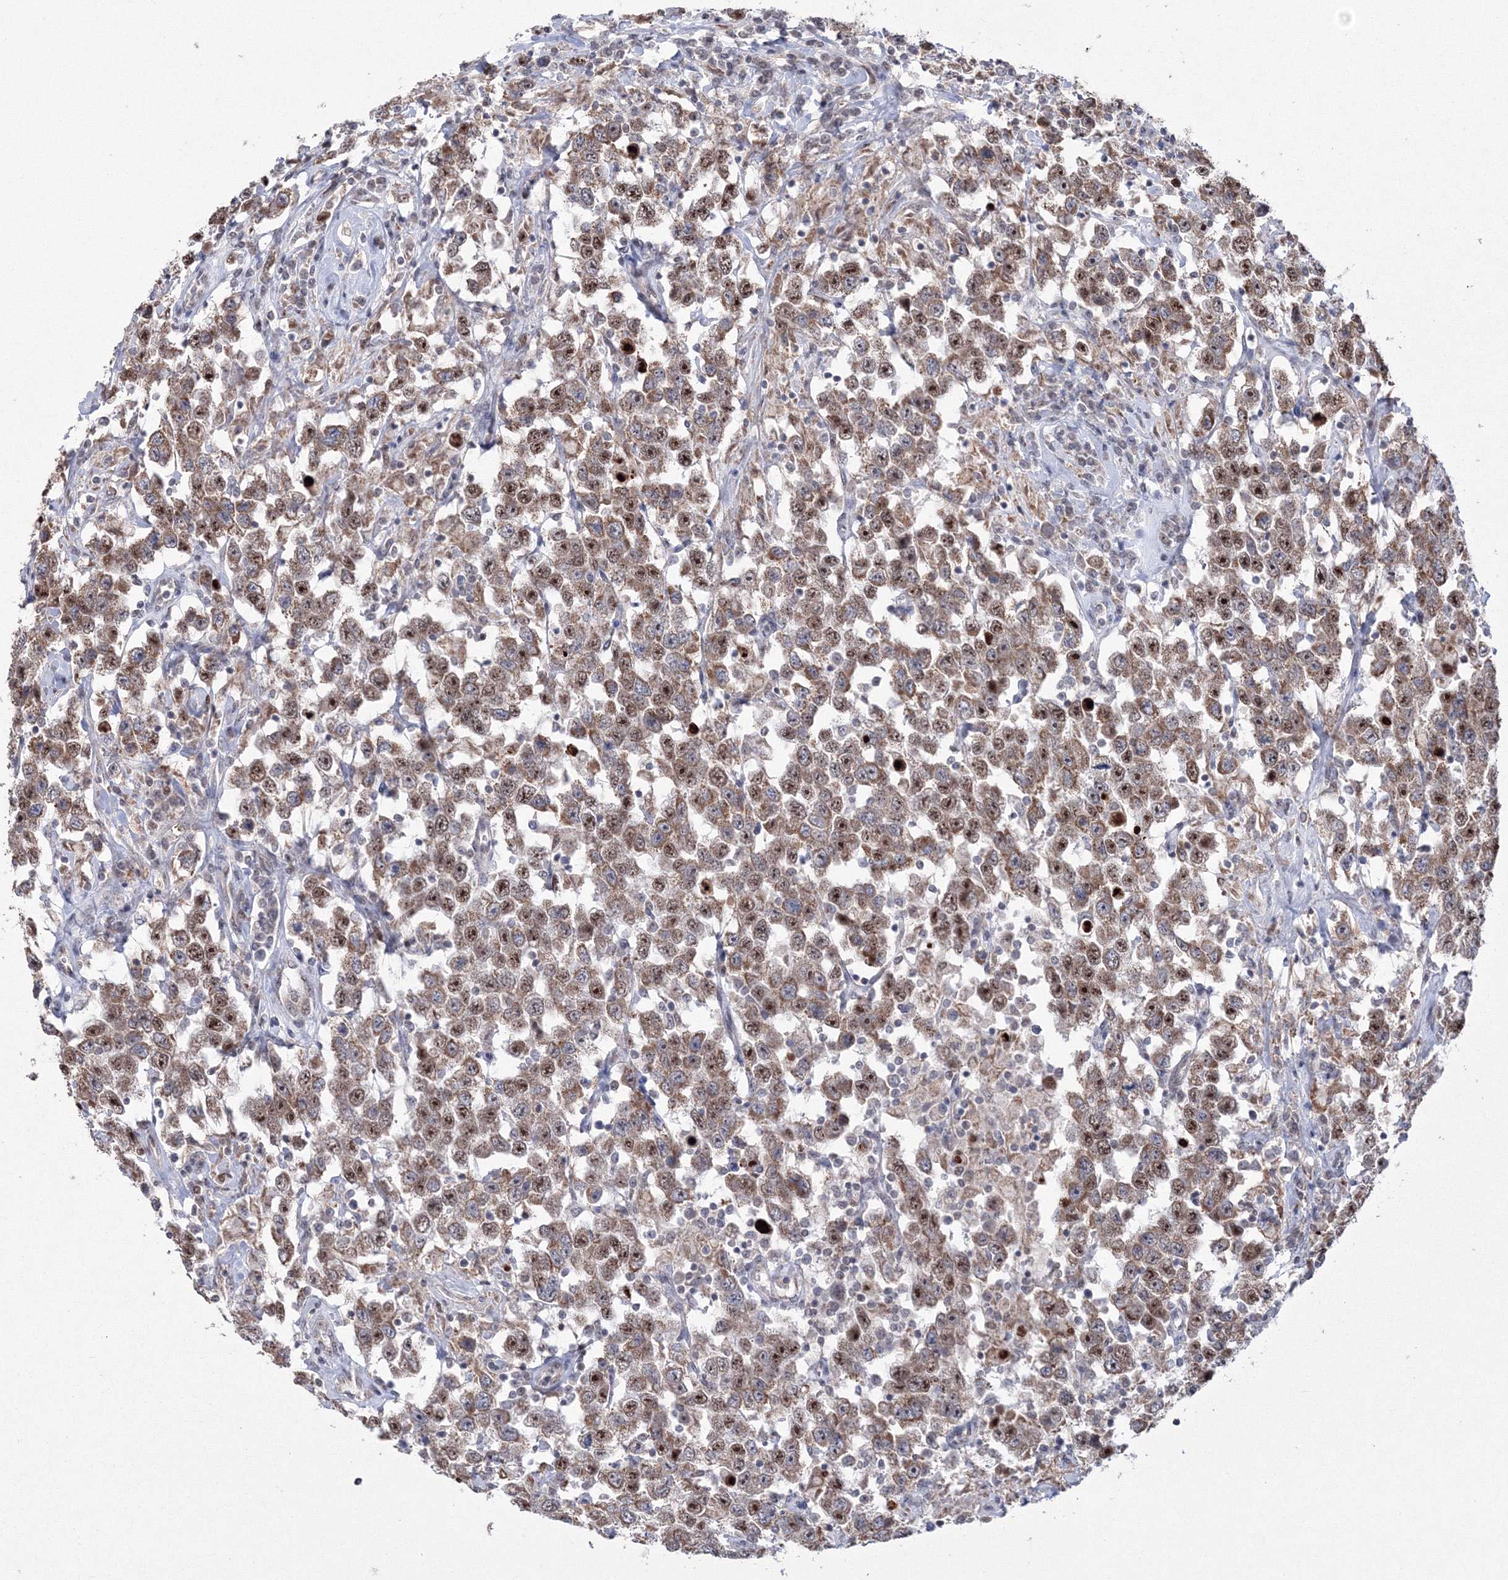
{"staining": {"intensity": "moderate", "quantity": ">75%", "location": "cytoplasmic/membranous,nuclear"}, "tissue": "testis cancer", "cell_type": "Tumor cells", "image_type": "cancer", "snomed": [{"axis": "morphology", "description": "Seminoma, NOS"}, {"axis": "topography", "description": "Testis"}], "caption": "Immunohistochemistry micrograph of neoplastic tissue: testis seminoma stained using immunohistochemistry shows medium levels of moderate protein expression localized specifically in the cytoplasmic/membranous and nuclear of tumor cells, appearing as a cytoplasmic/membranous and nuclear brown color.", "gene": "GRSF1", "patient": {"sex": "male", "age": 41}}